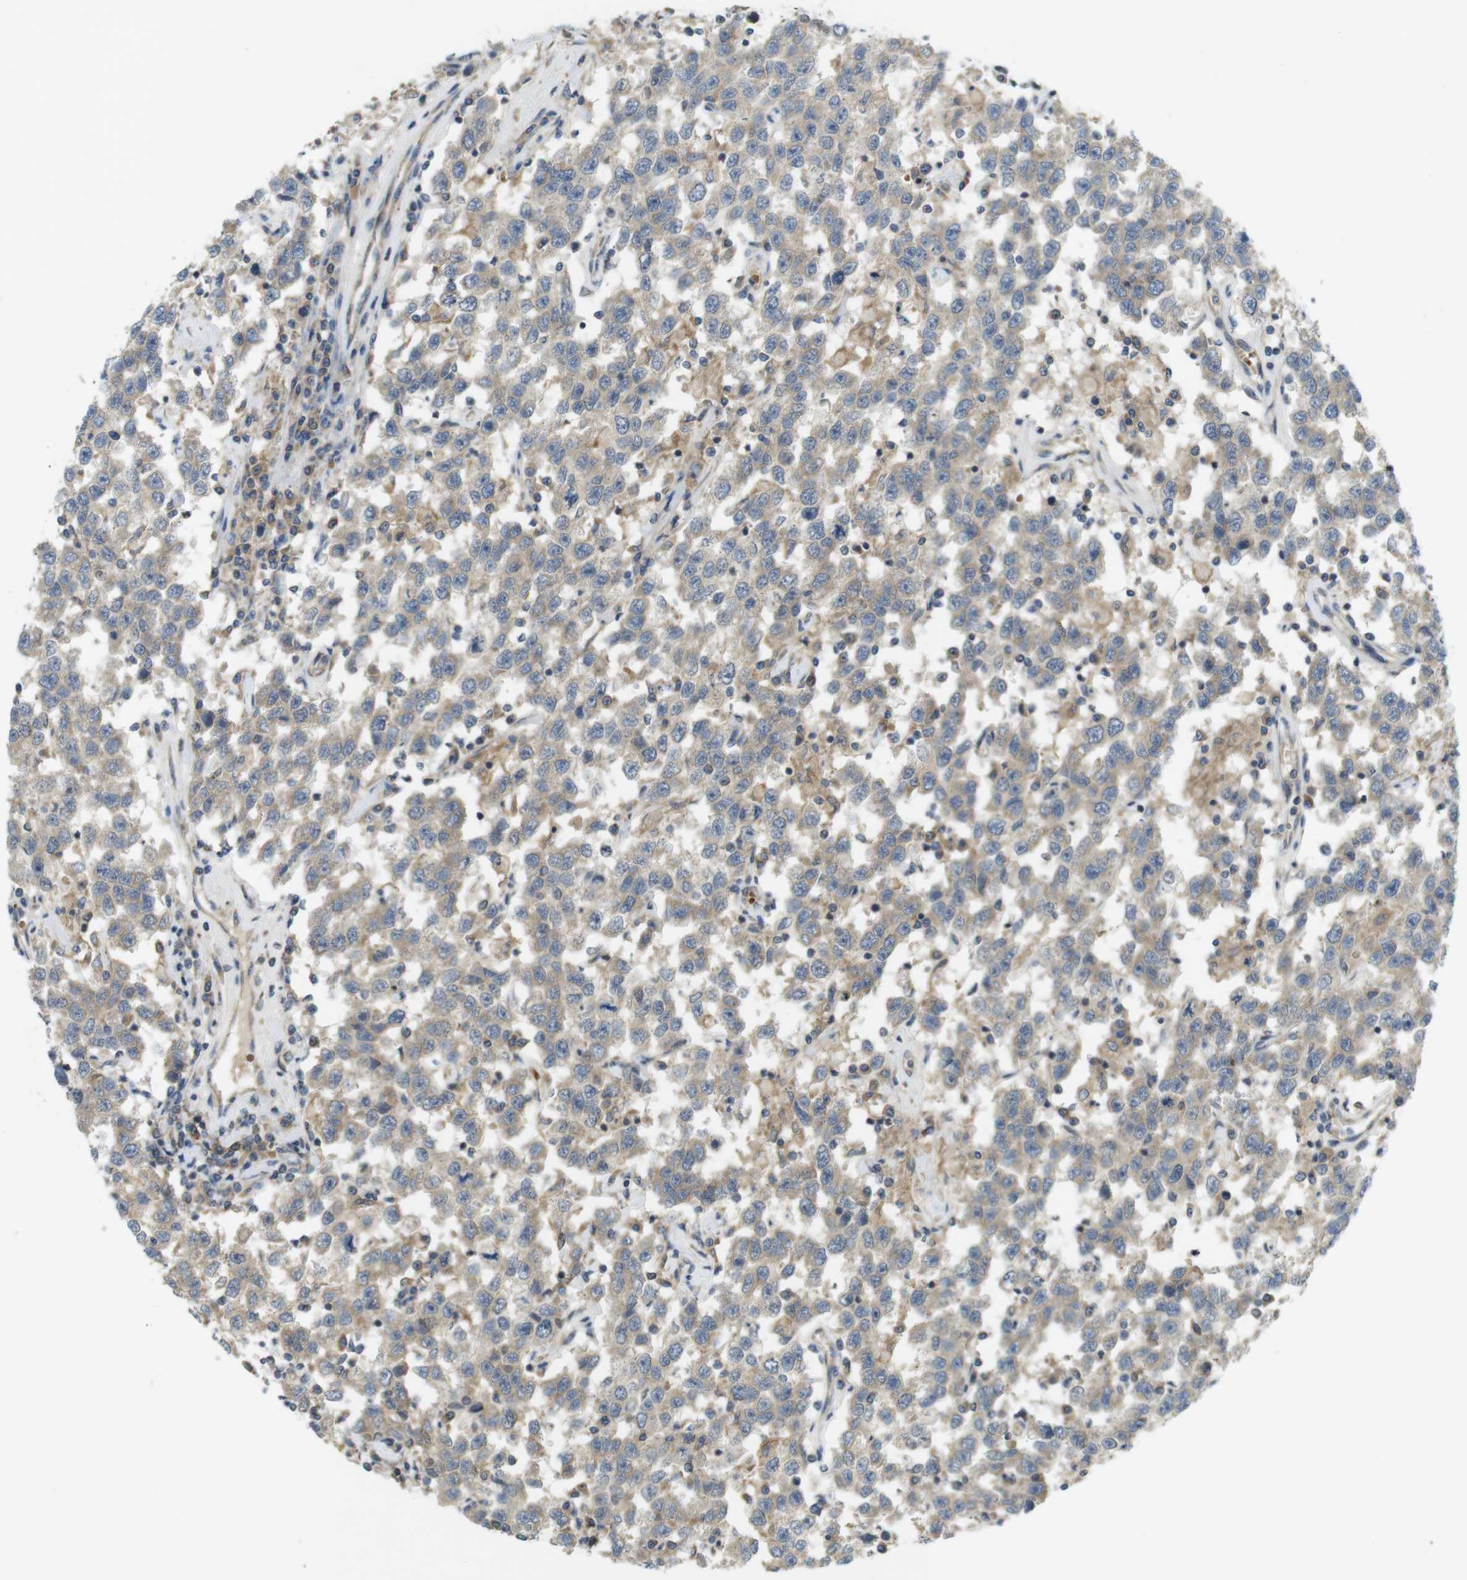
{"staining": {"intensity": "weak", "quantity": ">75%", "location": "cytoplasmic/membranous"}, "tissue": "testis cancer", "cell_type": "Tumor cells", "image_type": "cancer", "snomed": [{"axis": "morphology", "description": "Seminoma, NOS"}, {"axis": "topography", "description": "Testis"}], "caption": "This photomicrograph demonstrates immunohistochemistry staining of seminoma (testis), with low weak cytoplasmic/membranous expression in about >75% of tumor cells.", "gene": "CLTC", "patient": {"sex": "male", "age": 41}}